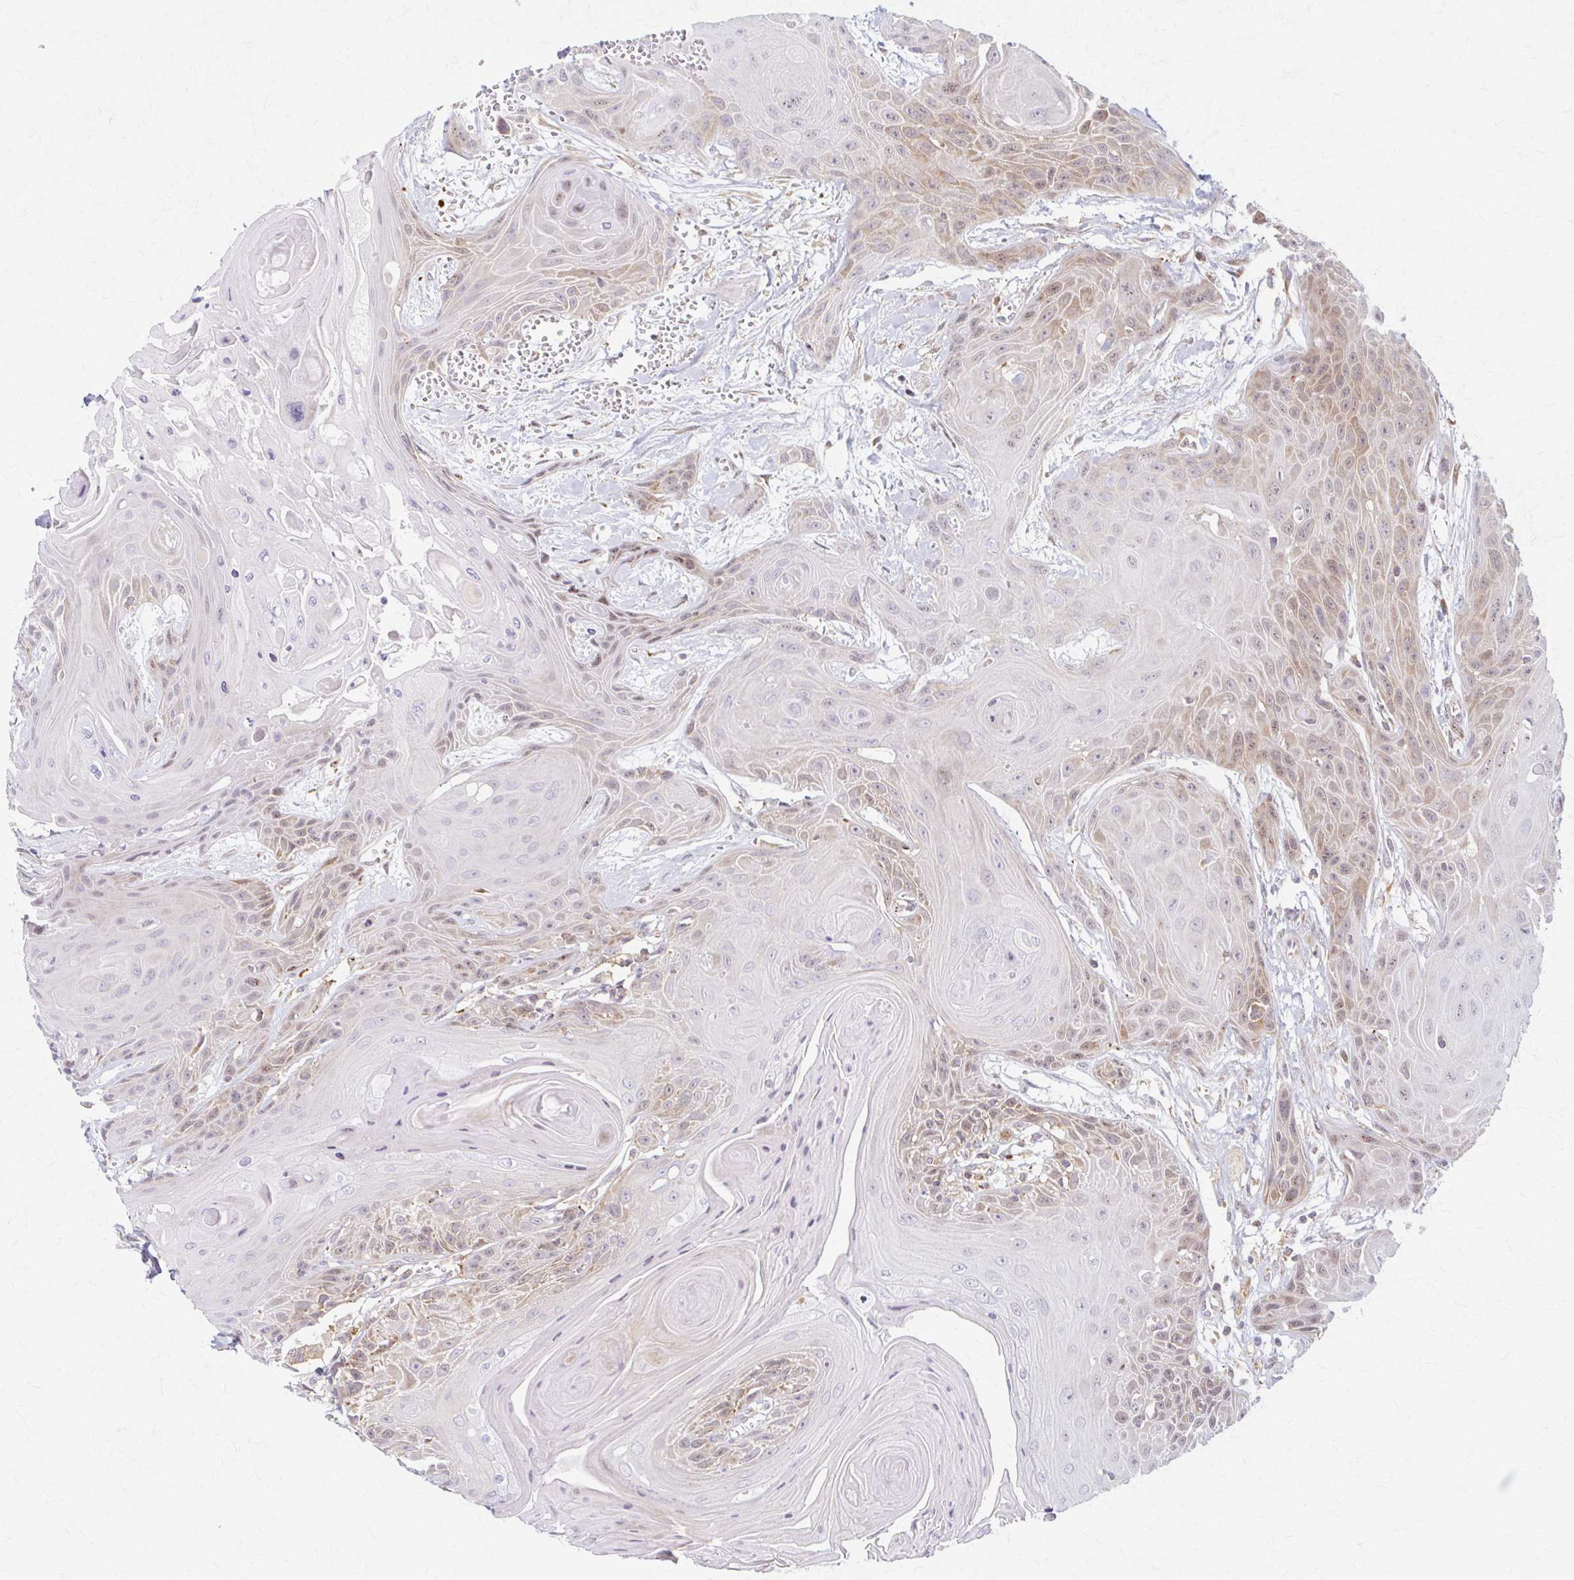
{"staining": {"intensity": "weak", "quantity": "<25%", "location": "cytoplasmic/membranous"}, "tissue": "head and neck cancer", "cell_type": "Tumor cells", "image_type": "cancer", "snomed": [{"axis": "morphology", "description": "Squamous cell carcinoma, NOS"}, {"axis": "topography", "description": "Head-Neck"}], "caption": "IHC histopathology image of human head and neck cancer (squamous cell carcinoma) stained for a protein (brown), which demonstrates no positivity in tumor cells.", "gene": "ARHGAP35", "patient": {"sex": "female", "age": 73}}